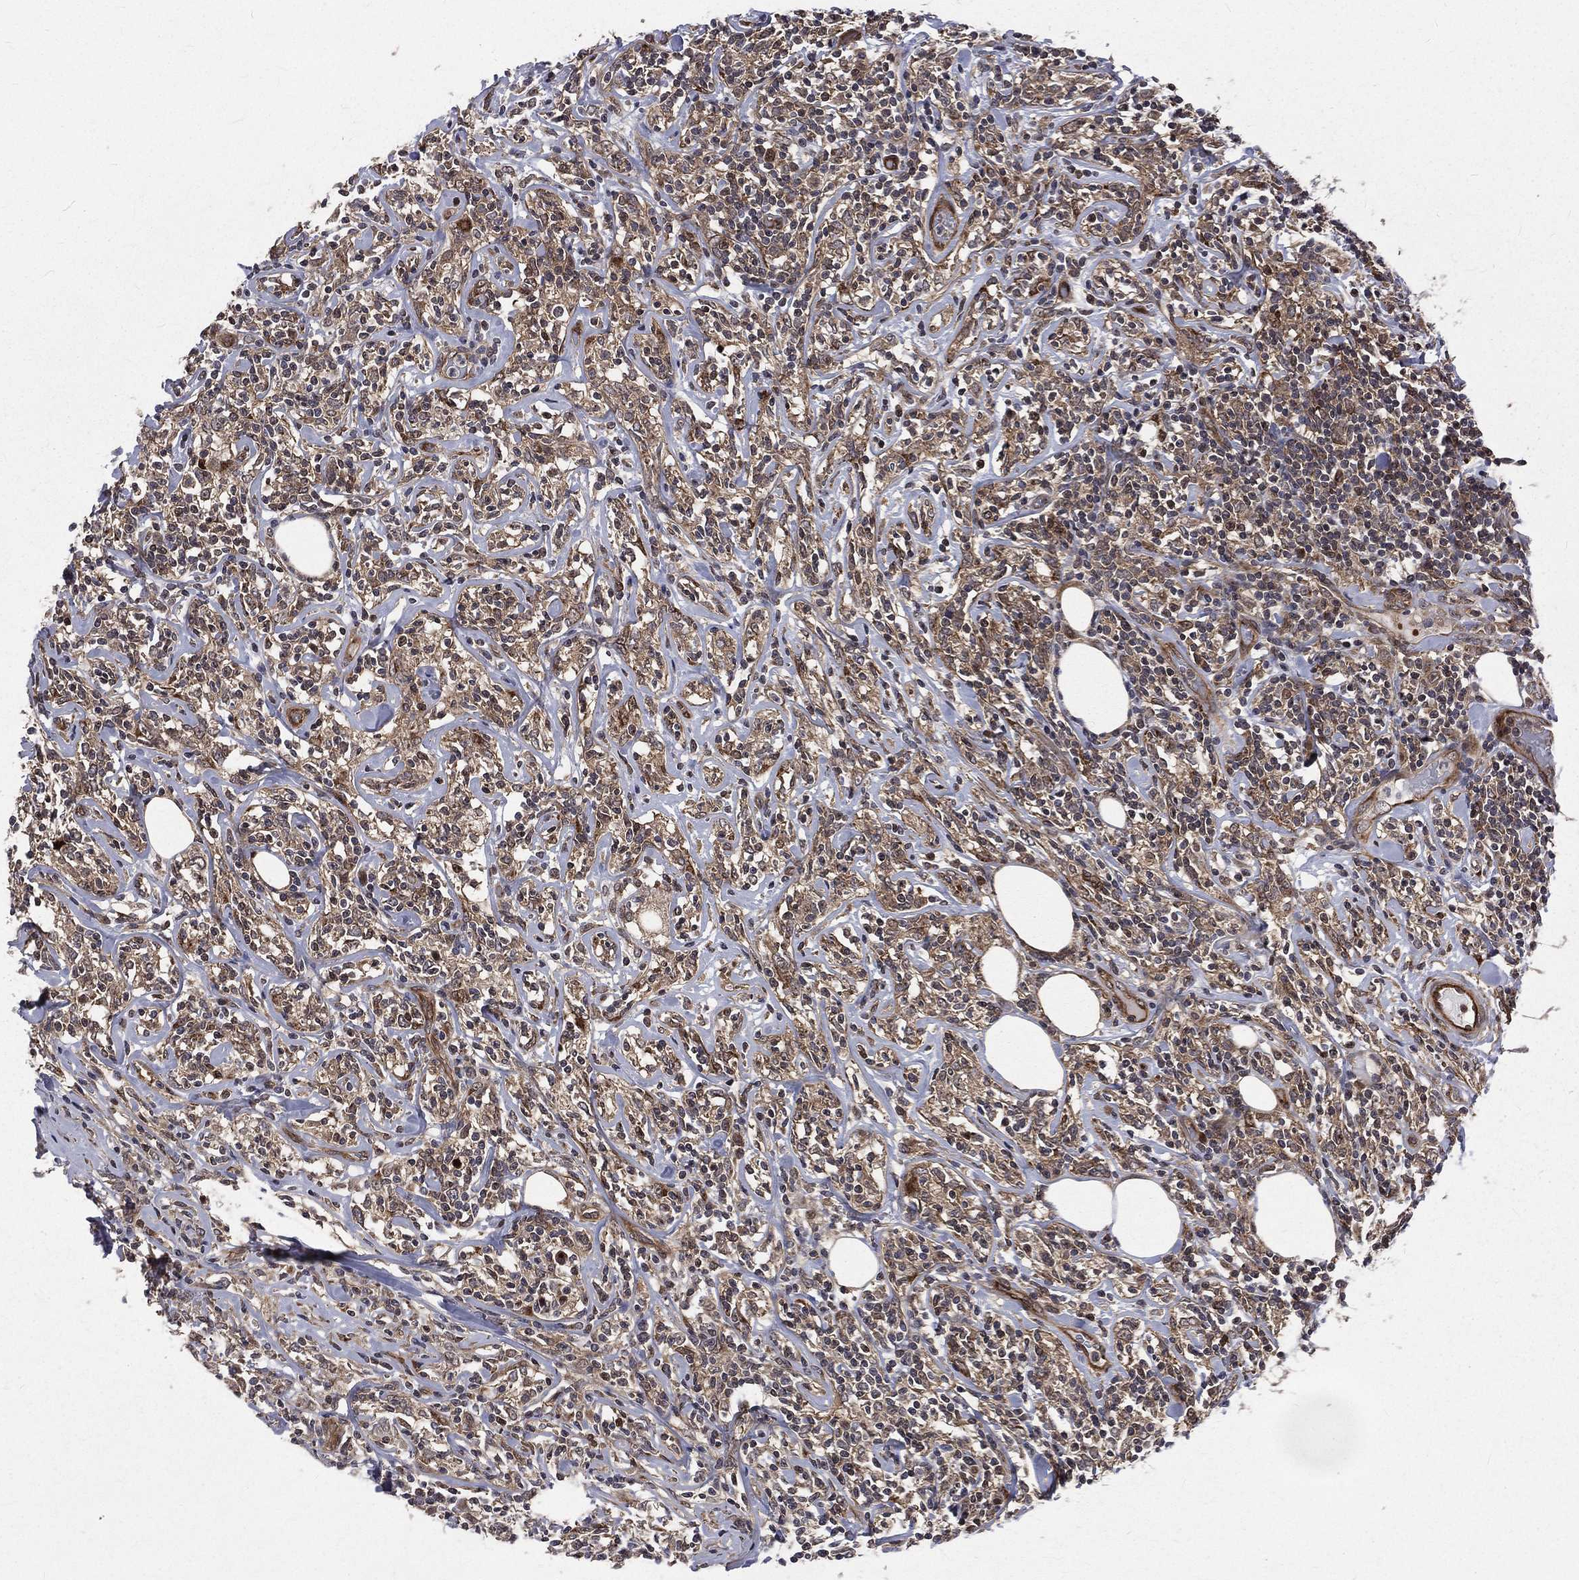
{"staining": {"intensity": "weak", "quantity": "25%-75%", "location": "cytoplasmic/membranous"}, "tissue": "lymphoma", "cell_type": "Tumor cells", "image_type": "cancer", "snomed": [{"axis": "morphology", "description": "Malignant lymphoma, non-Hodgkin's type, High grade"}, {"axis": "topography", "description": "Lymph node"}], "caption": "Lymphoma stained with a protein marker reveals weak staining in tumor cells.", "gene": "ARL3", "patient": {"sex": "female", "age": 84}}